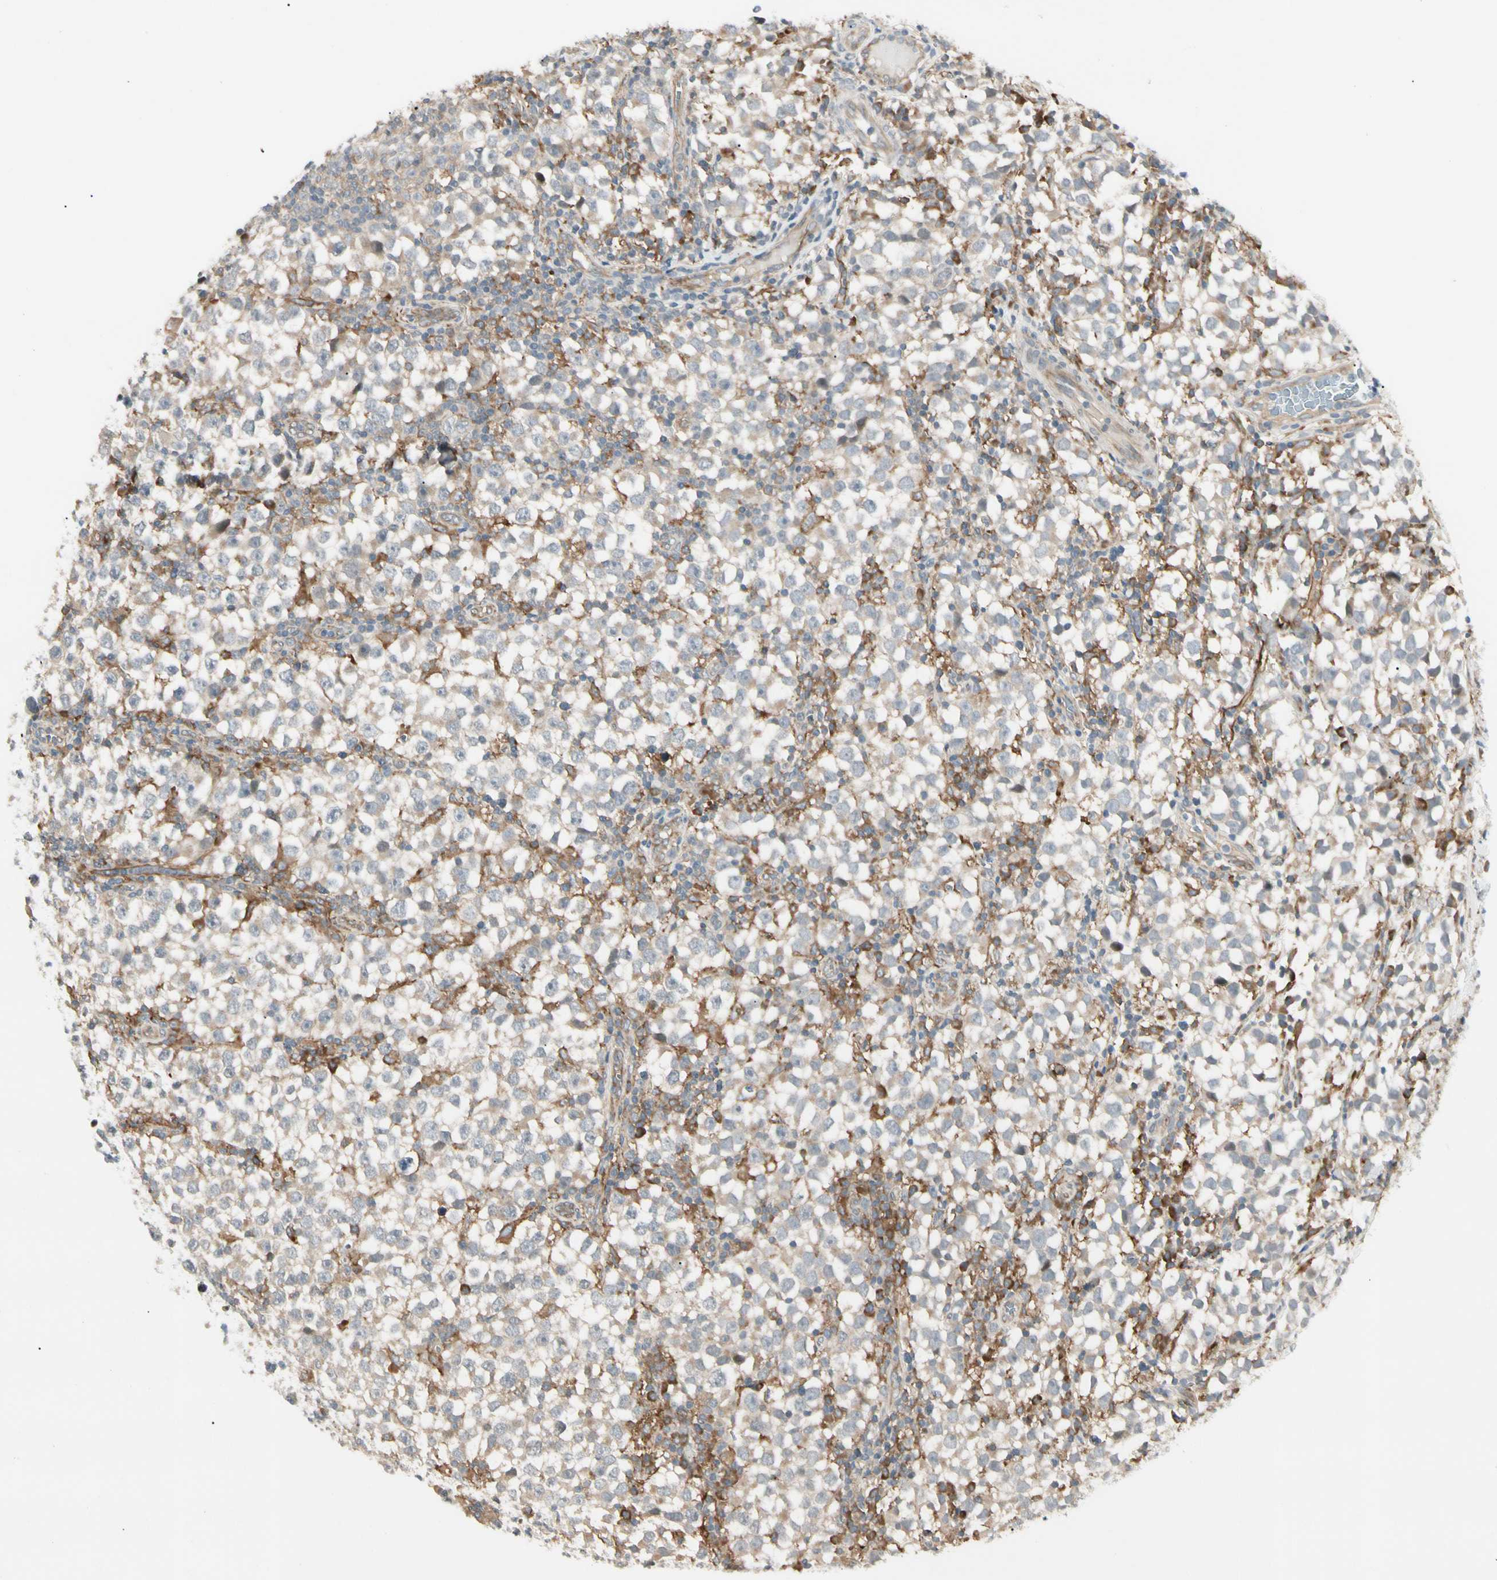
{"staining": {"intensity": "weak", "quantity": "<25%", "location": "cytoplasmic/membranous"}, "tissue": "testis cancer", "cell_type": "Tumor cells", "image_type": "cancer", "snomed": [{"axis": "morphology", "description": "Seminoma, NOS"}, {"axis": "topography", "description": "Testis"}], "caption": "Photomicrograph shows no protein staining in tumor cells of testis seminoma tissue.", "gene": "FNDC3B", "patient": {"sex": "male", "age": 65}}